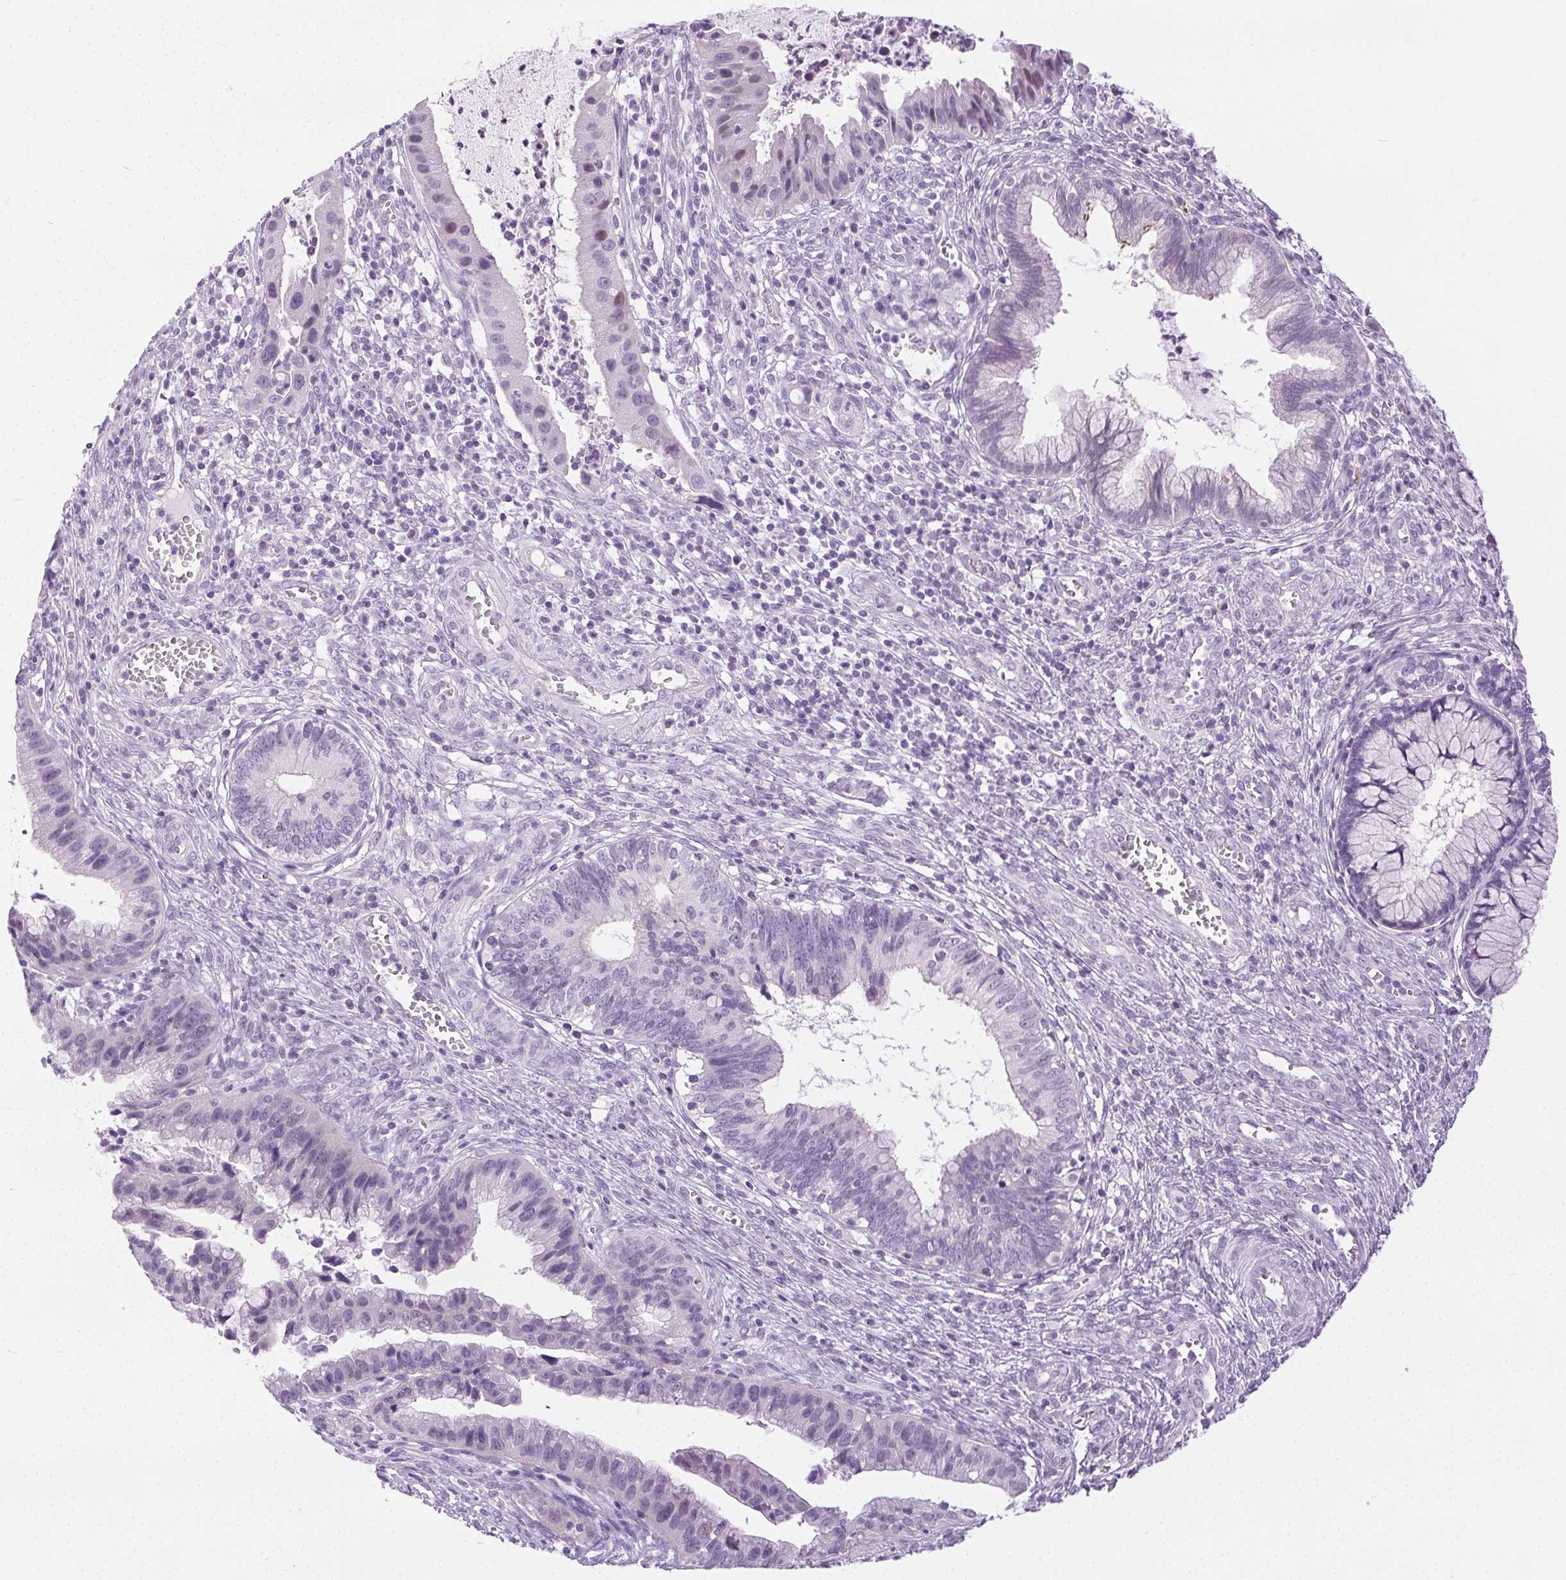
{"staining": {"intensity": "negative", "quantity": "none", "location": "none"}, "tissue": "cervical cancer", "cell_type": "Tumor cells", "image_type": "cancer", "snomed": [{"axis": "morphology", "description": "Adenocarcinoma, NOS"}, {"axis": "topography", "description": "Cervix"}], "caption": "Cervical cancer (adenocarcinoma) stained for a protein using IHC shows no staining tumor cells.", "gene": "C20orf85", "patient": {"sex": "female", "age": 34}}